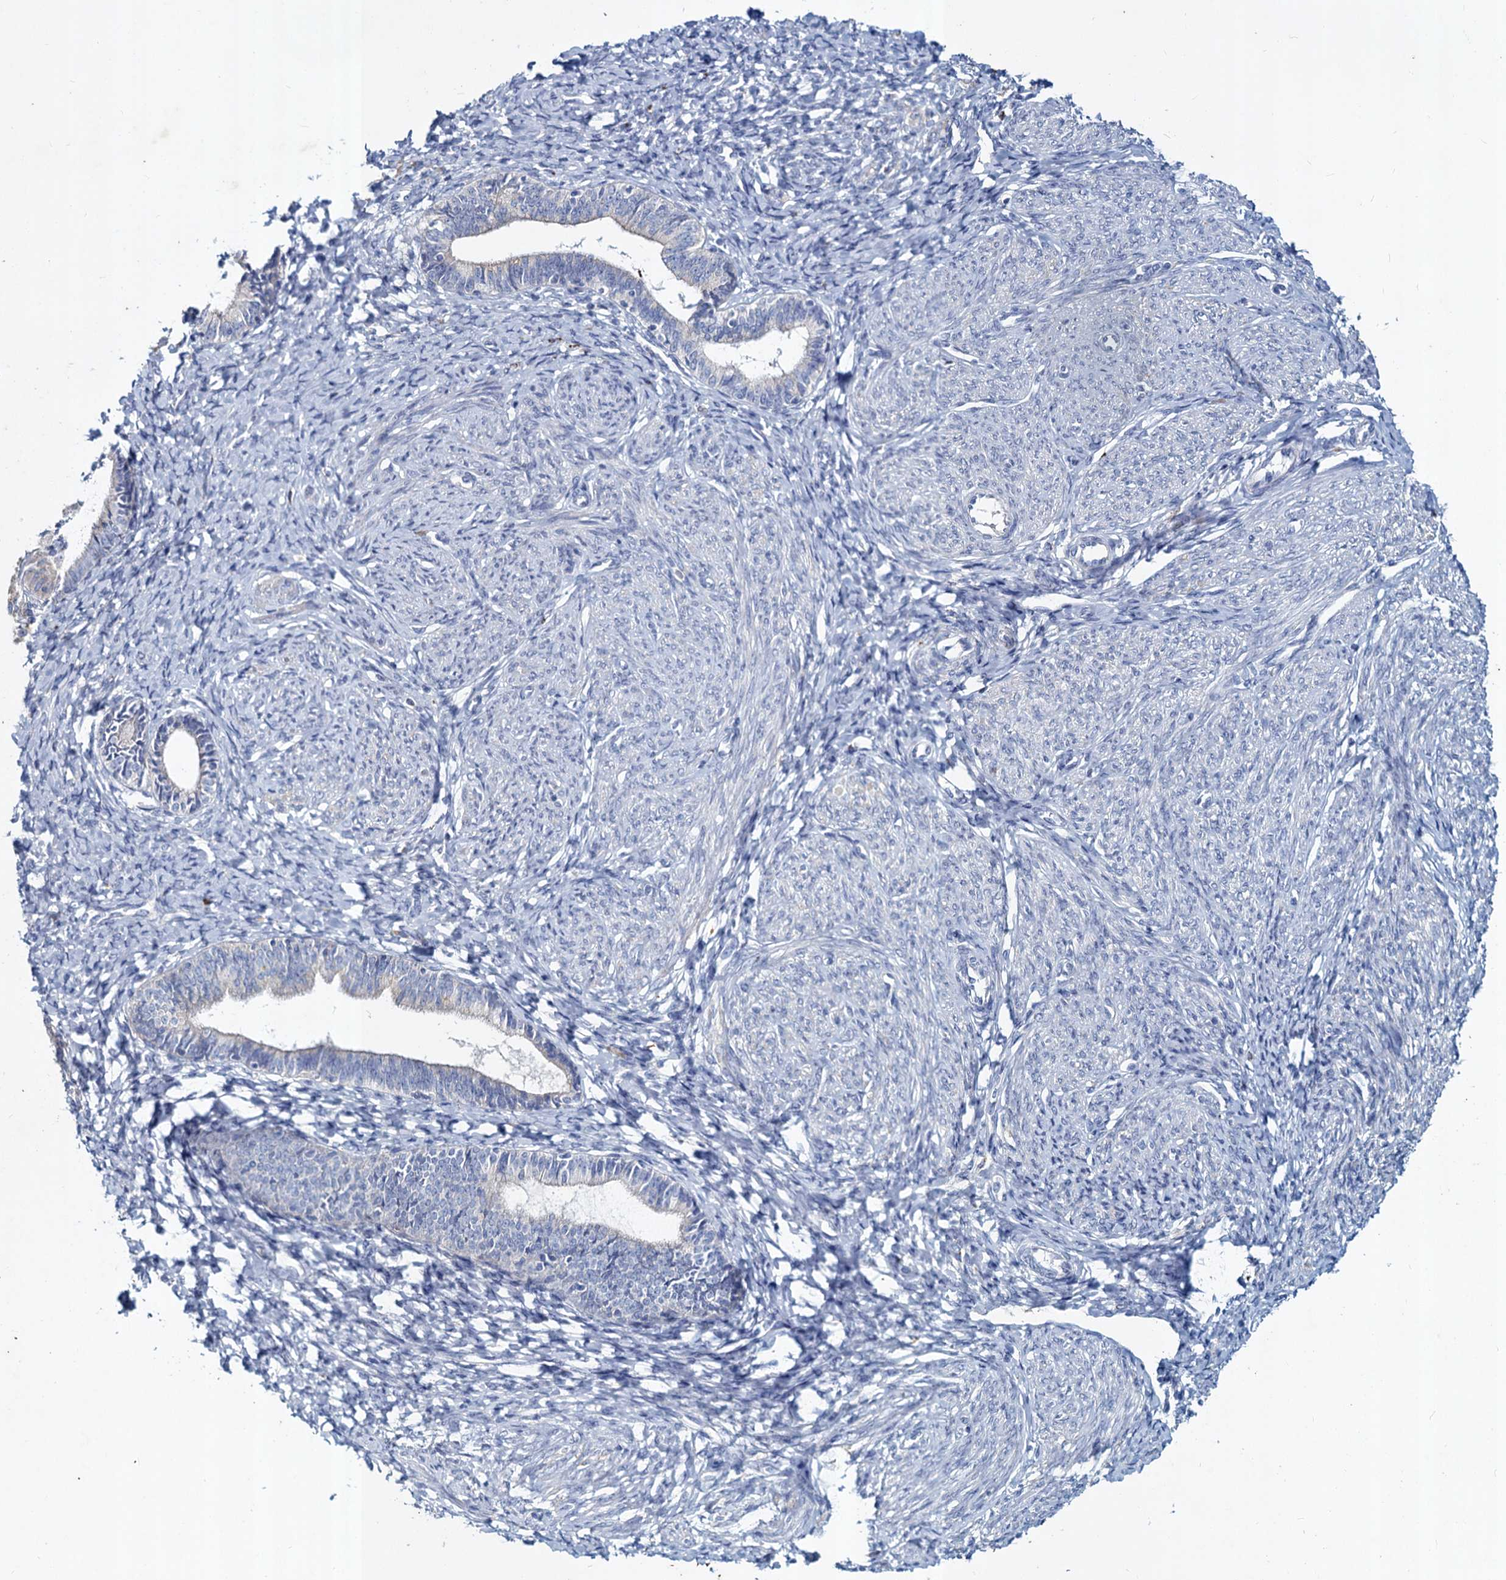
{"staining": {"intensity": "negative", "quantity": "none", "location": "none"}, "tissue": "endometrium", "cell_type": "Cells in endometrial stroma", "image_type": "normal", "snomed": [{"axis": "morphology", "description": "Normal tissue, NOS"}, {"axis": "topography", "description": "Endometrium"}], "caption": "IHC of benign endometrium reveals no staining in cells in endometrial stroma. The staining is performed using DAB brown chromogen with nuclei counter-stained in using hematoxylin.", "gene": "TMX2", "patient": {"sex": "female", "age": 72}}